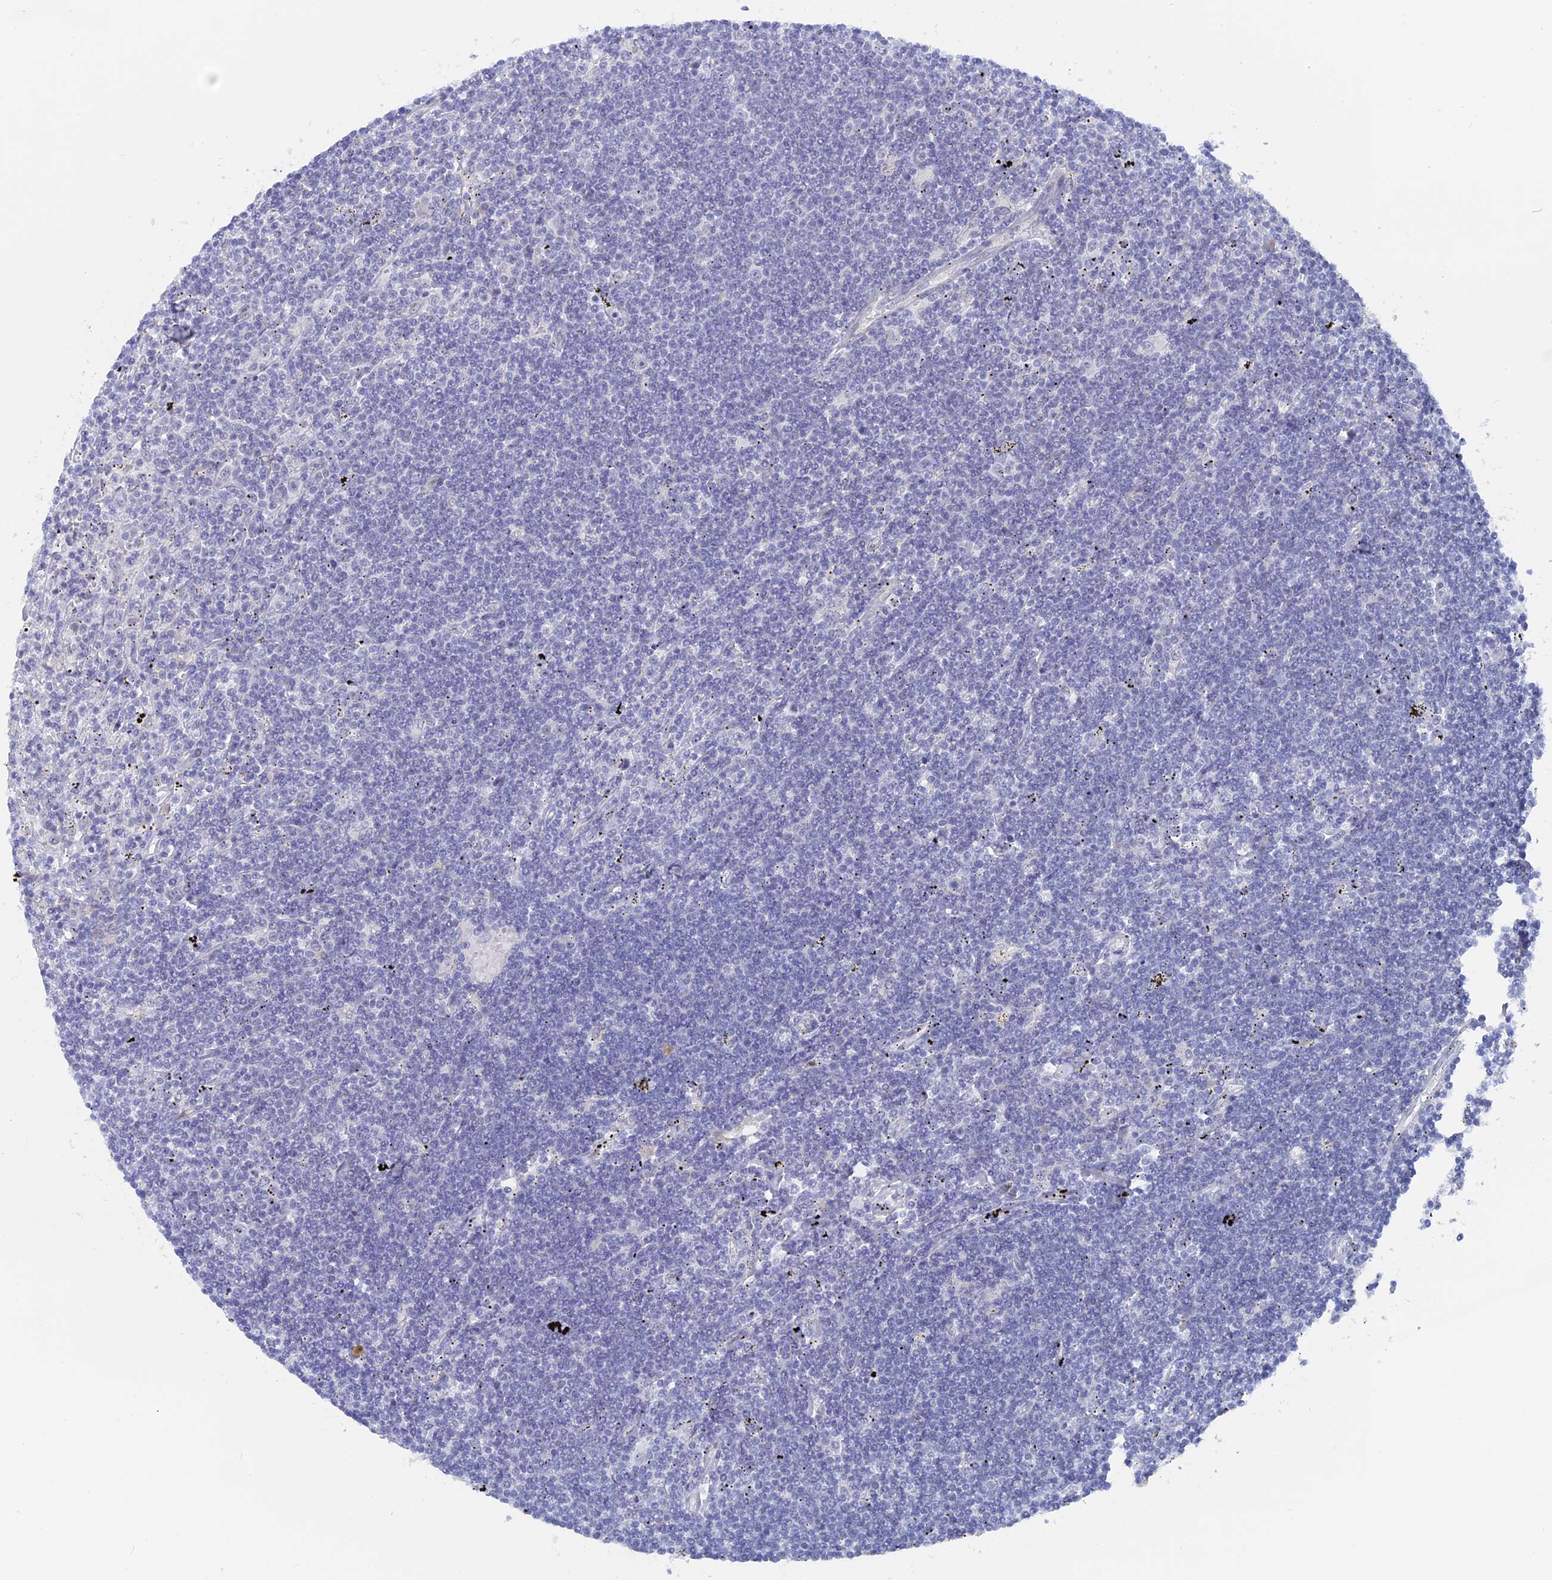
{"staining": {"intensity": "negative", "quantity": "none", "location": "none"}, "tissue": "lymphoma", "cell_type": "Tumor cells", "image_type": "cancer", "snomed": [{"axis": "morphology", "description": "Malignant lymphoma, non-Hodgkin's type, Low grade"}, {"axis": "topography", "description": "Spleen"}], "caption": "DAB immunohistochemical staining of human low-grade malignant lymphoma, non-Hodgkin's type demonstrates no significant positivity in tumor cells.", "gene": "DACT3", "patient": {"sex": "male", "age": 76}}